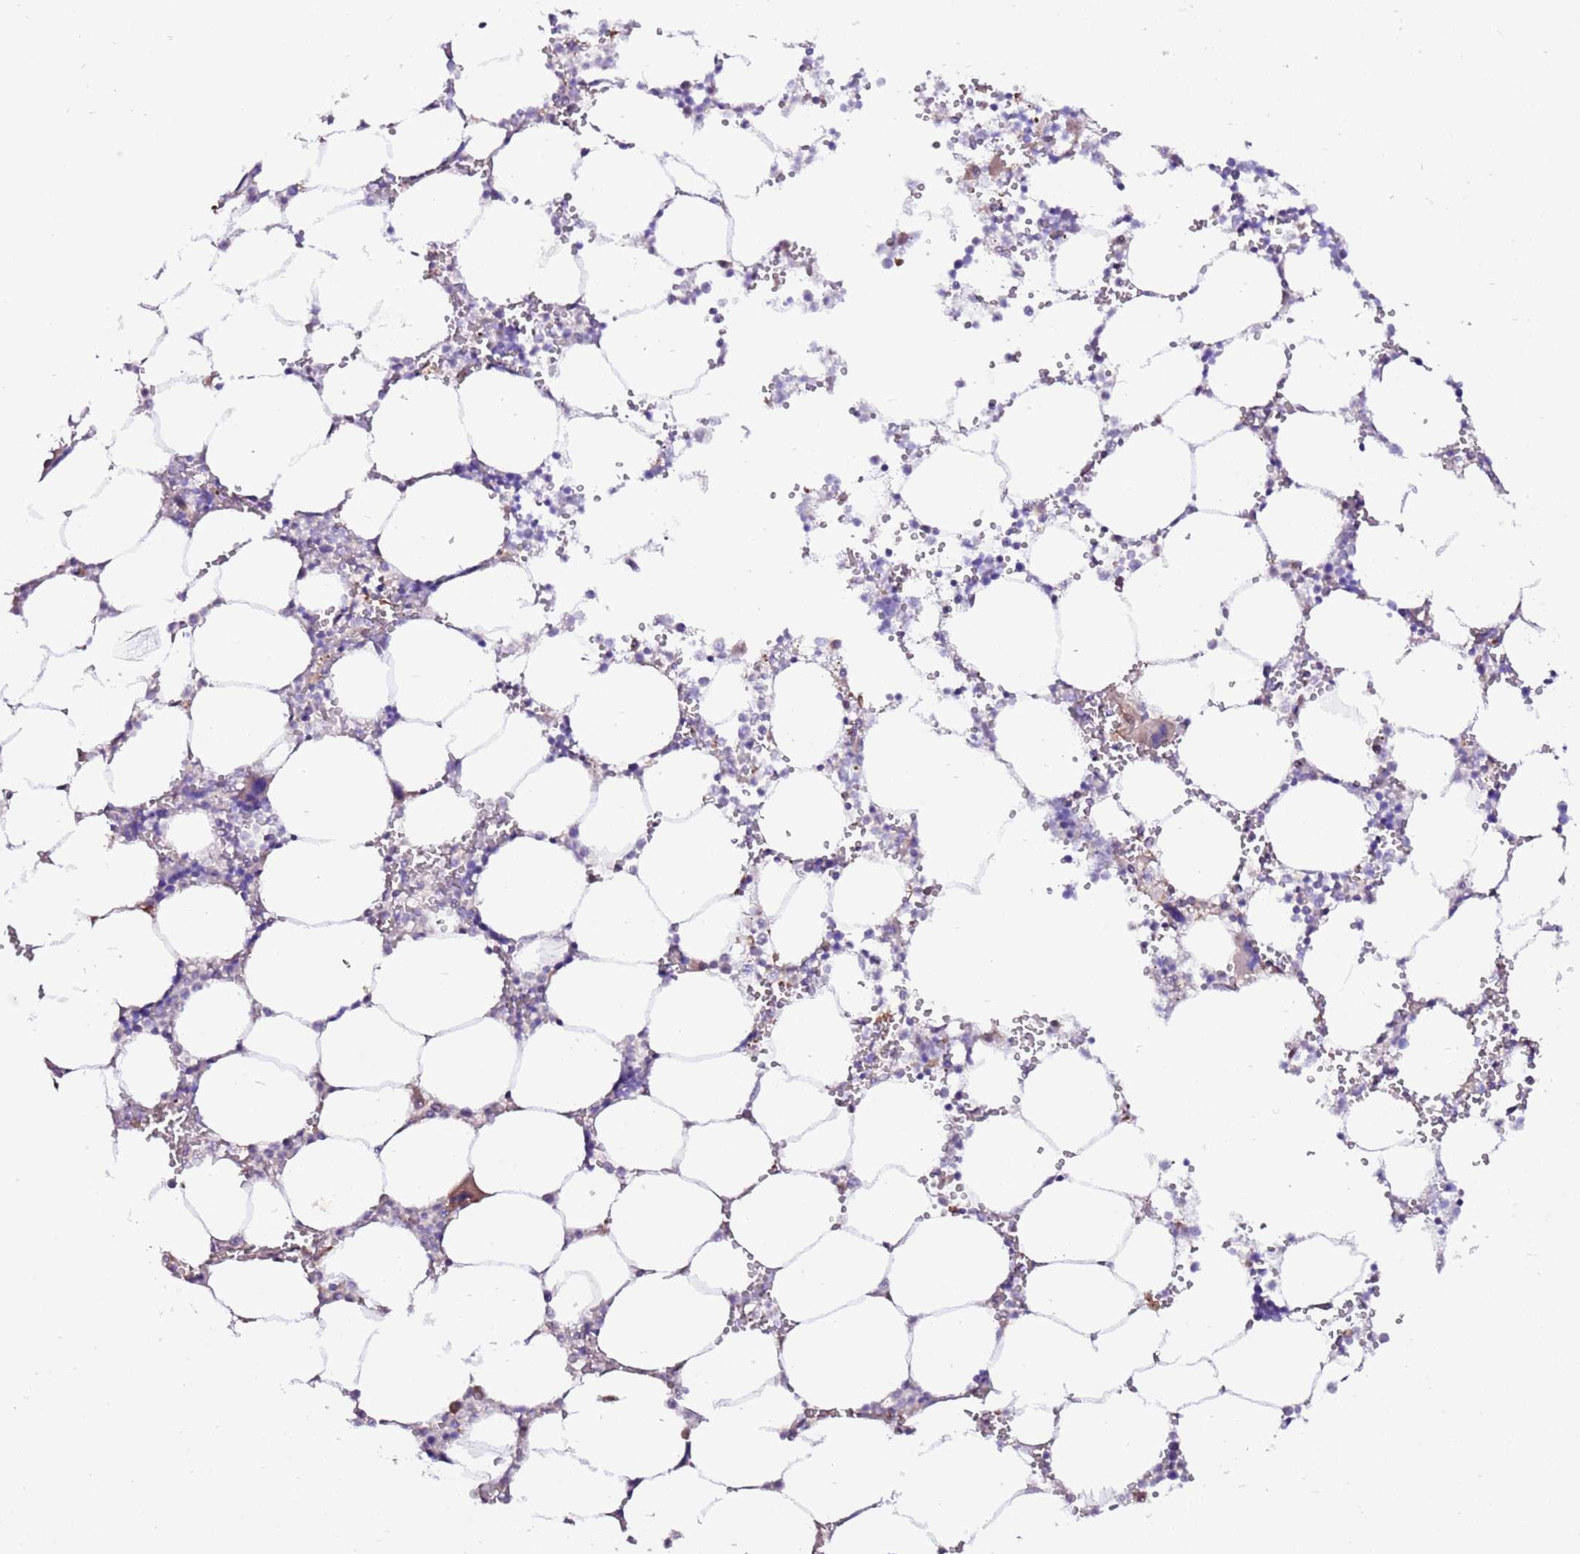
{"staining": {"intensity": "strong", "quantity": "<25%", "location": "cytoplasmic/membranous"}, "tissue": "bone marrow", "cell_type": "Hematopoietic cells", "image_type": "normal", "snomed": [{"axis": "morphology", "description": "Normal tissue, NOS"}, {"axis": "topography", "description": "Bone marrow"}], "caption": "The photomicrograph displays immunohistochemical staining of benign bone marrow. There is strong cytoplasmic/membranous staining is appreciated in about <25% of hematopoietic cells.", "gene": "ART5", "patient": {"sex": "female", "age": 54}}